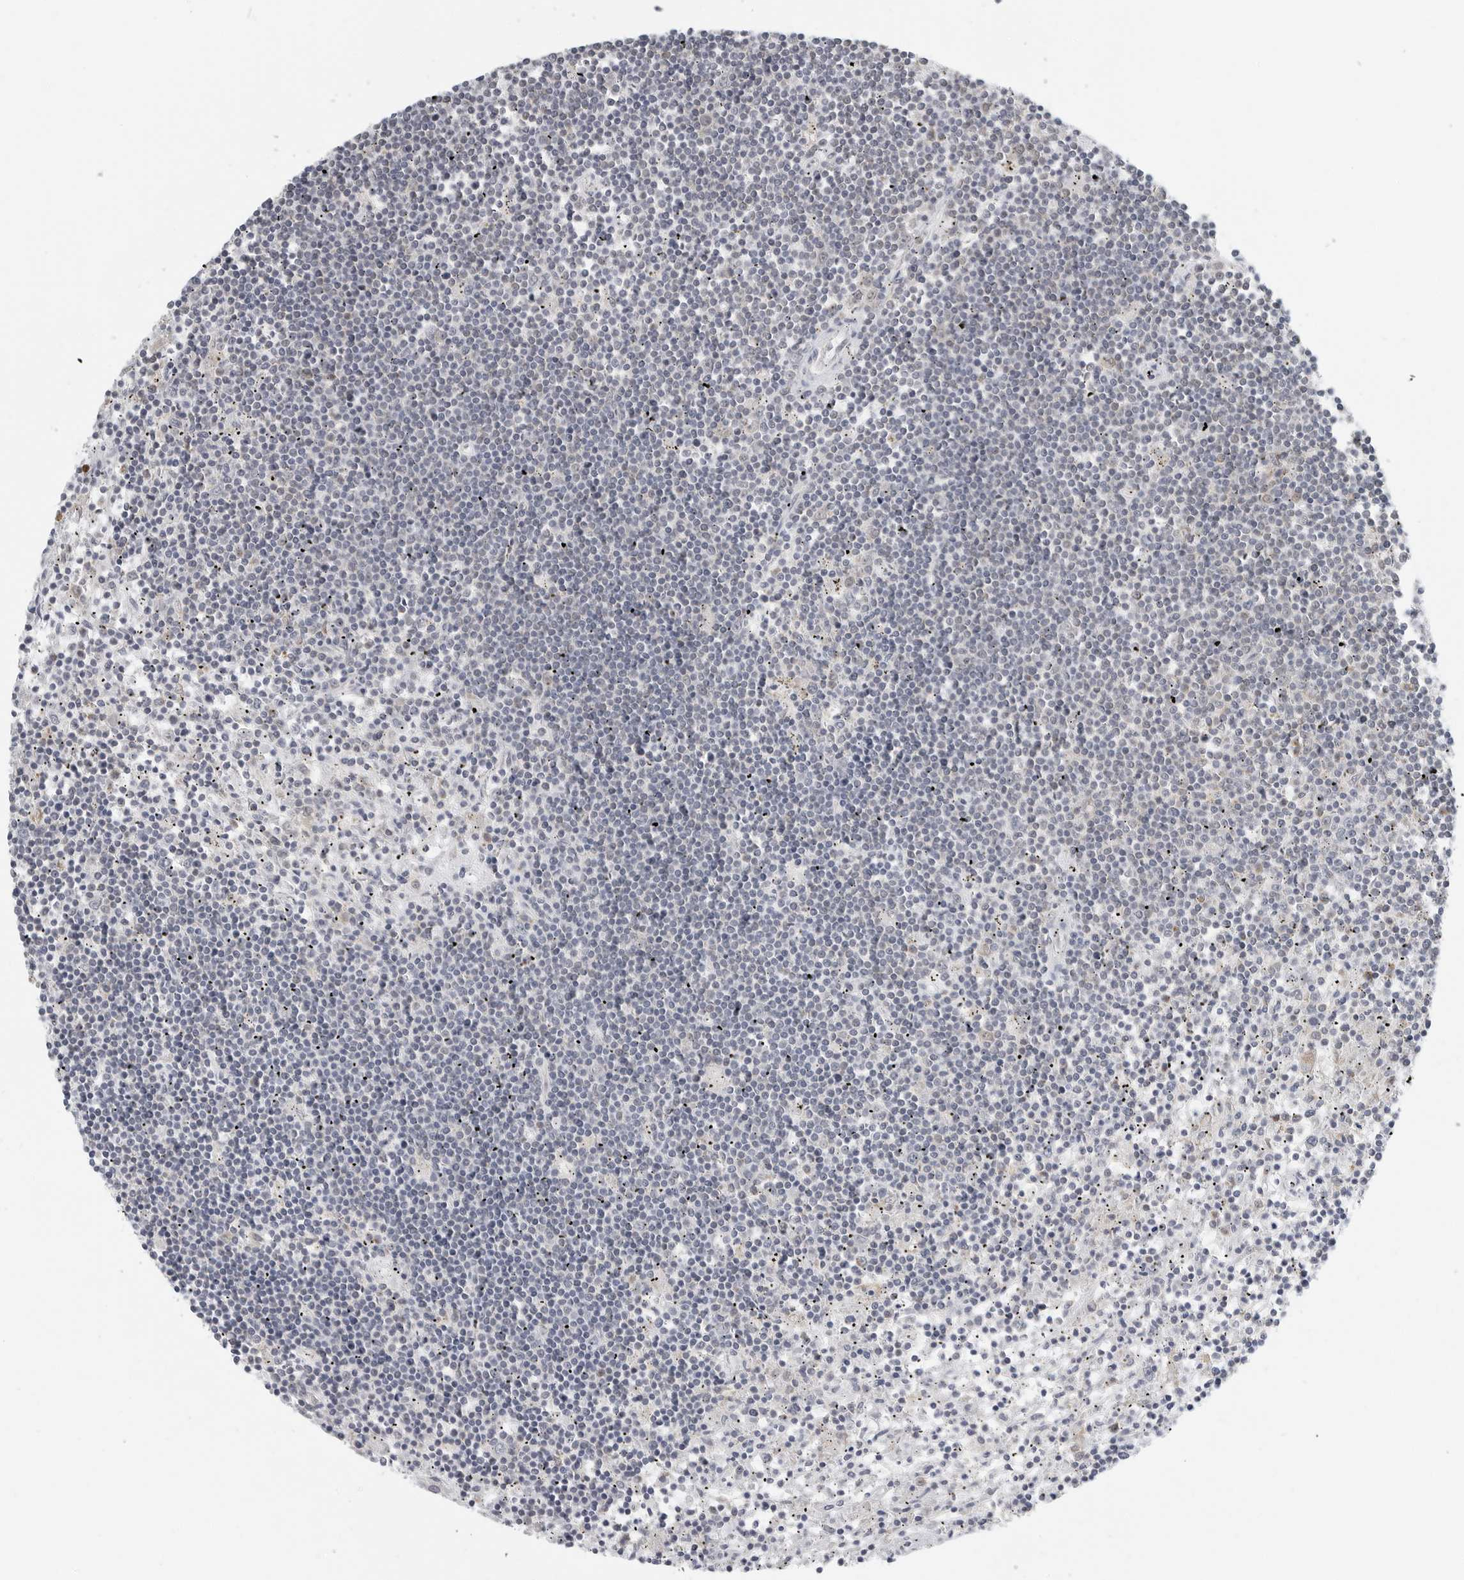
{"staining": {"intensity": "negative", "quantity": "none", "location": "none"}, "tissue": "lymphoma", "cell_type": "Tumor cells", "image_type": "cancer", "snomed": [{"axis": "morphology", "description": "Malignant lymphoma, non-Hodgkin's type, Low grade"}, {"axis": "topography", "description": "Spleen"}], "caption": "High power microscopy histopathology image of an IHC photomicrograph of lymphoma, revealing no significant staining in tumor cells.", "gene": "IL12RB2", "patient": {"sex": "male", "age": 76}}